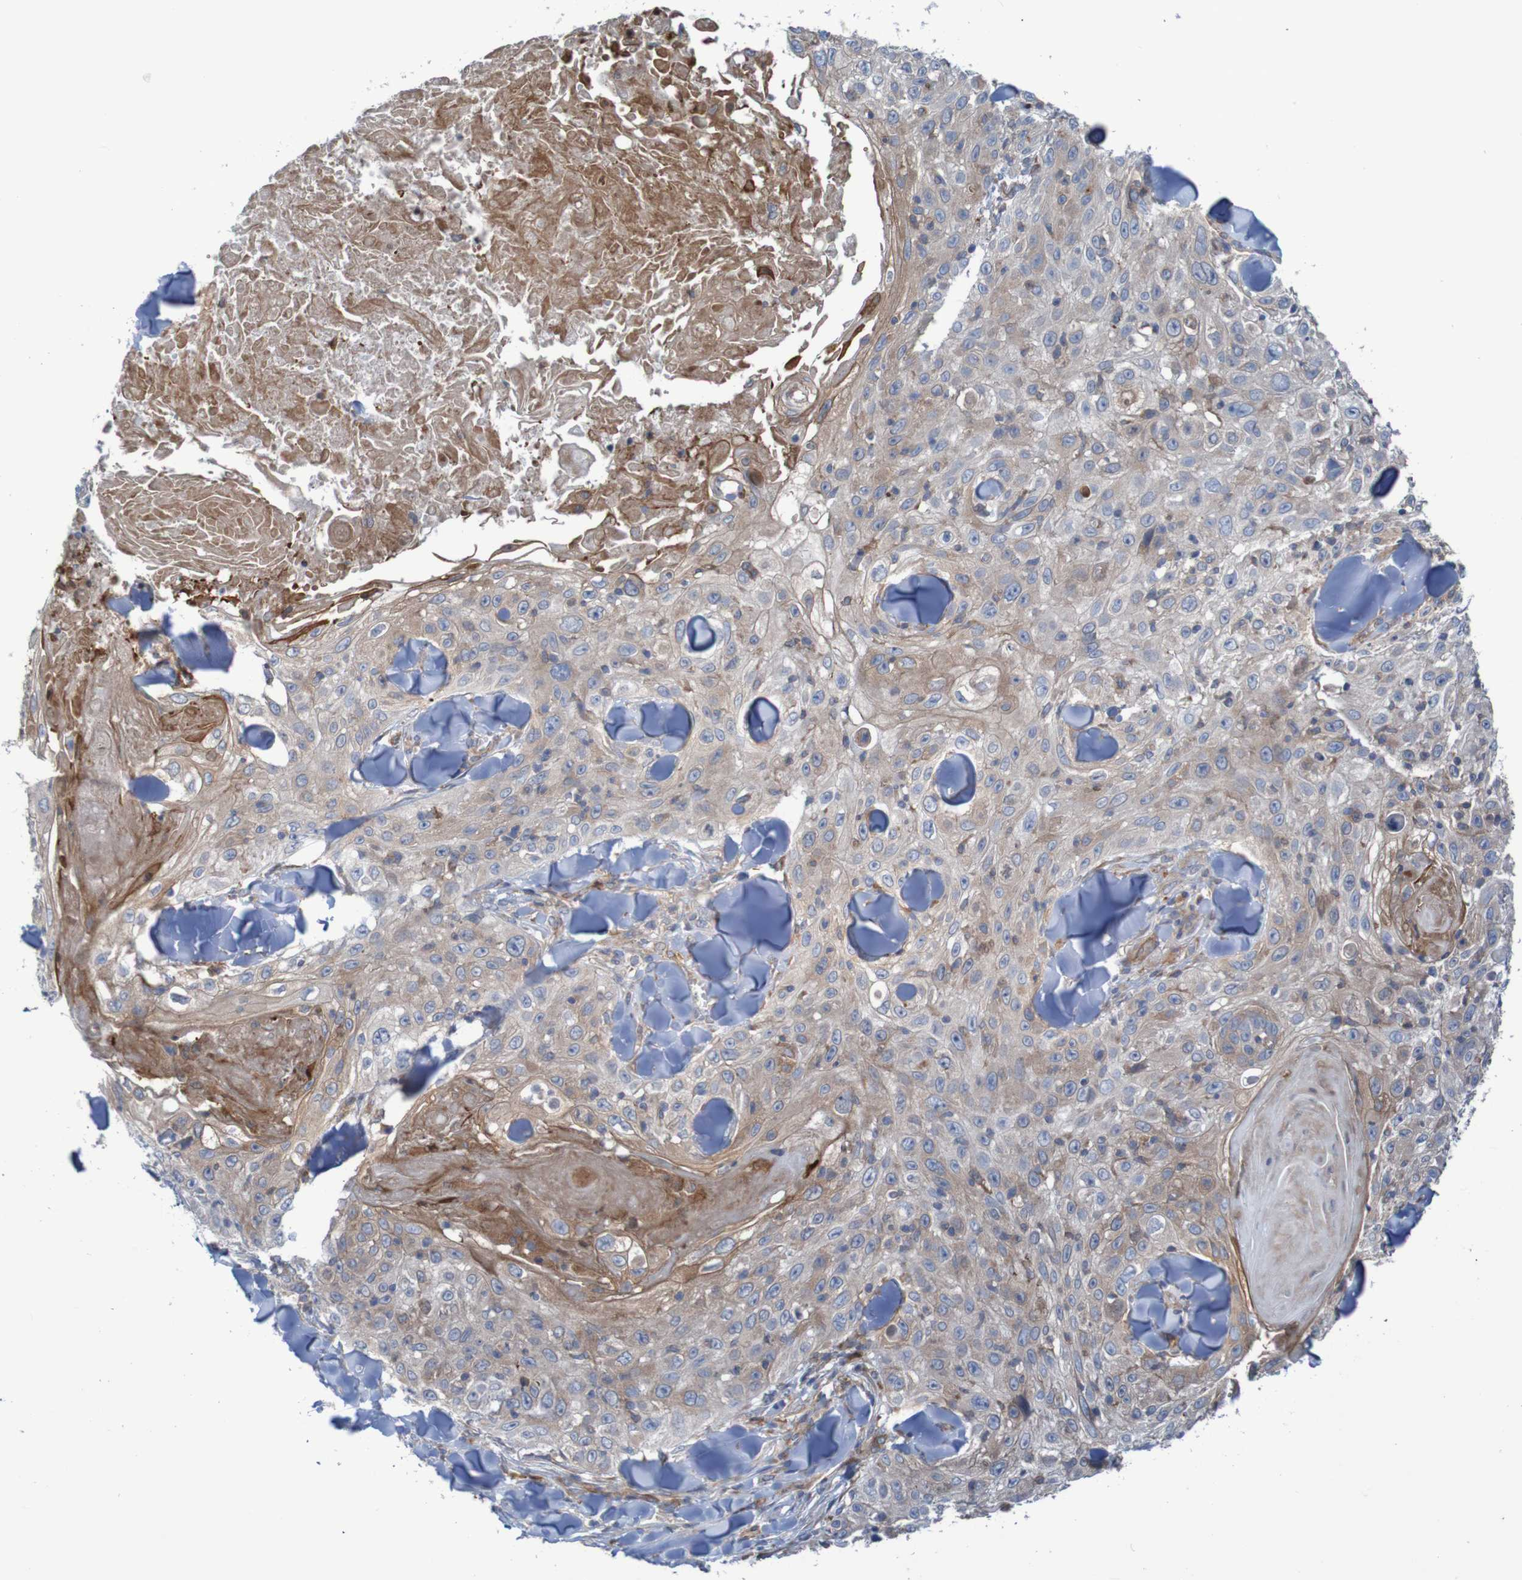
{"staining": {"intensity": "weak", "quantity": "25%-75%", "location": "cytoplasmic/membranous"}, "tissue": "skin cancer", "cell_type": "Tumor cells", "image_type": "cancer", "snomed": [{"axis": "morphology", "description": "Squamous cell carcinoma, NOS"}, {"axis": "topography", "description": "Skin"}], "caption": "This image shows skin cancer stained with immunohistochemistry to label a protein in brown. The cytoplasmic/membranous of tumor cells show weak positivity for the protein. Nuclei are counter-stained blue.", "gene": "ANGPT4", "patient": {"sex": "male", "age": 86}}